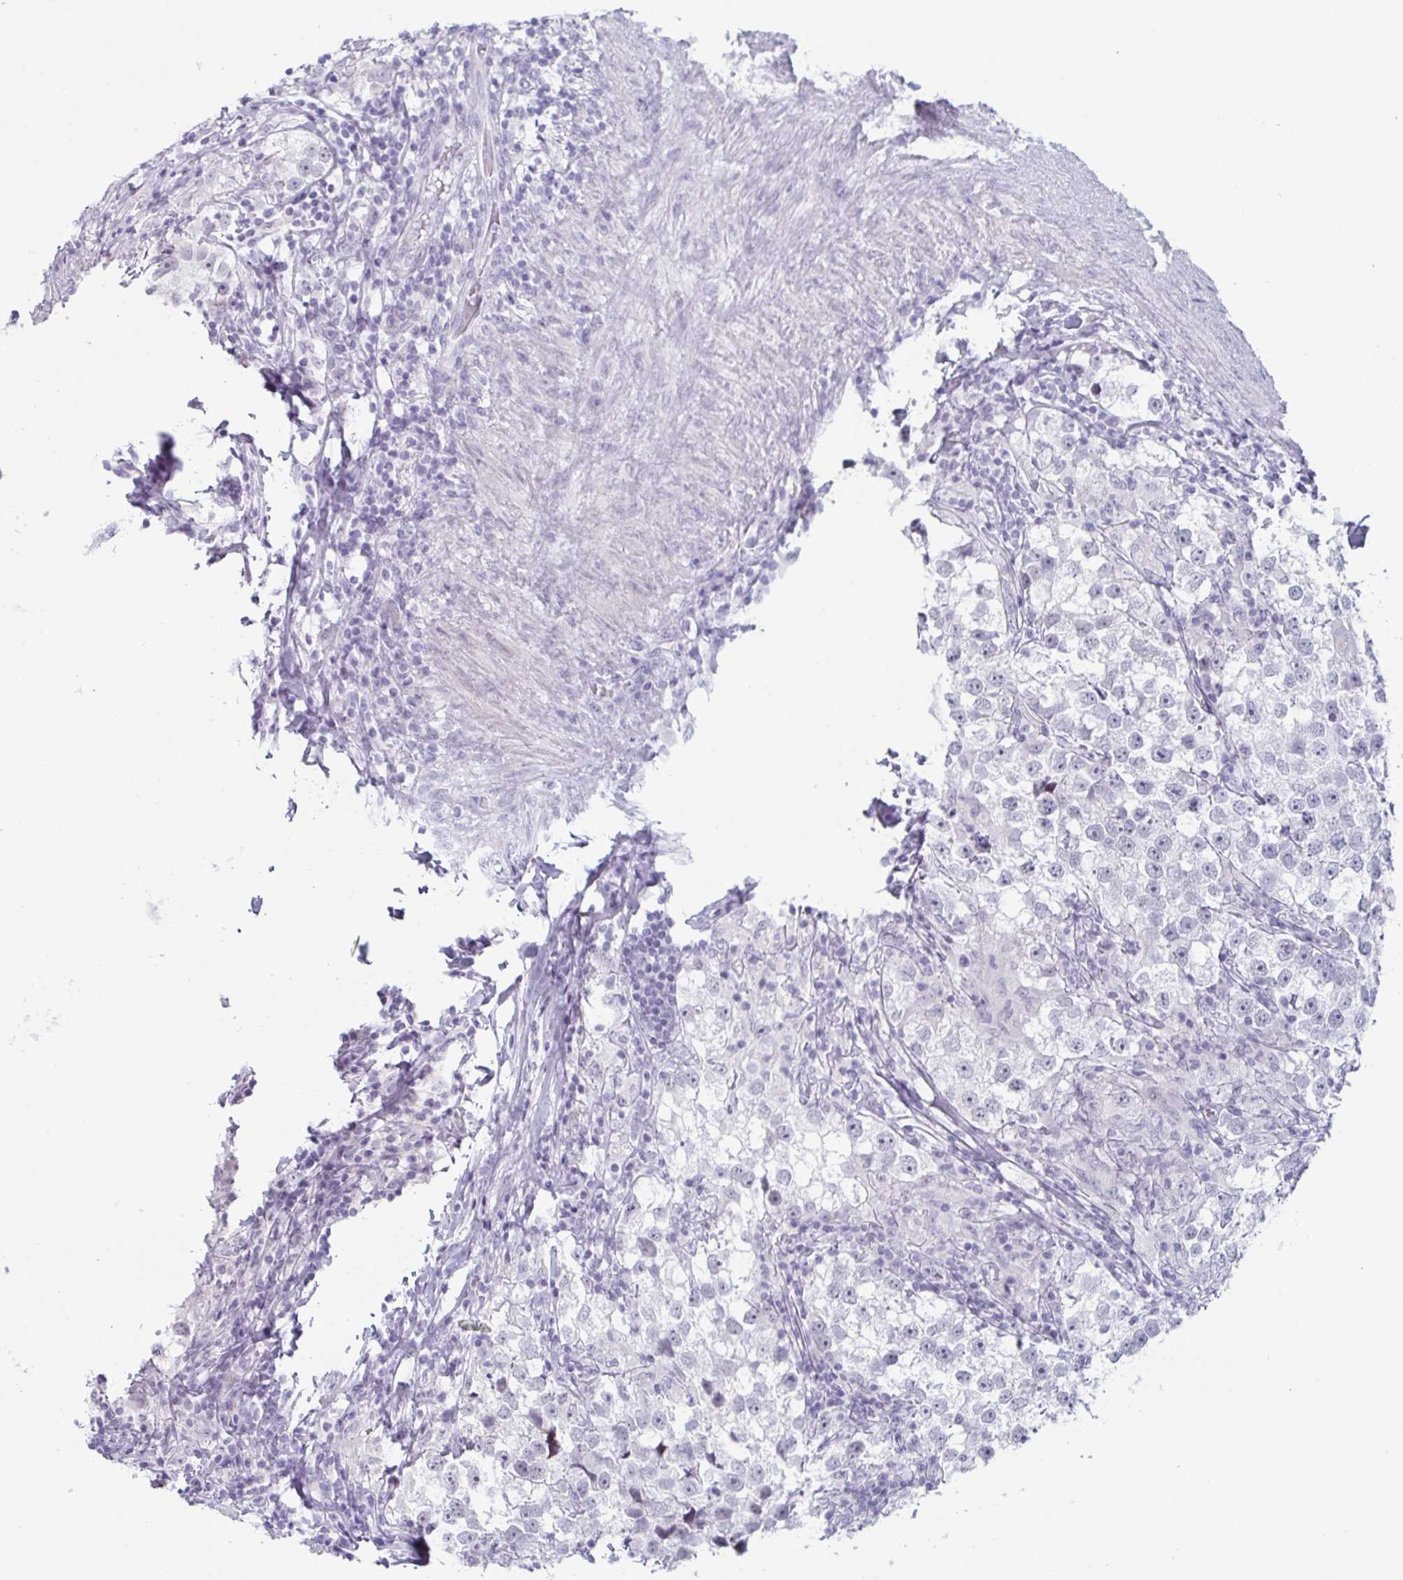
{"staining": {"intensity": "negative", "quantity": "none", "location": "none"}, "tissue": "testis cancer", "cell_type": "Tumor cells", "image_type": "cancer", "snomed": [{"axis": "morphology", "description": "Seminoma, NOS"}, {"axis": "topography", "description": "Testis"}], "caption": "DAB (3,3'-diaminobenzidine) immunohistochemical staining of testis cancer exhibits no significant positivity in tumor cells.", "gene": "VSIG10L", "patient": {"sex": "male", "age": 46}}